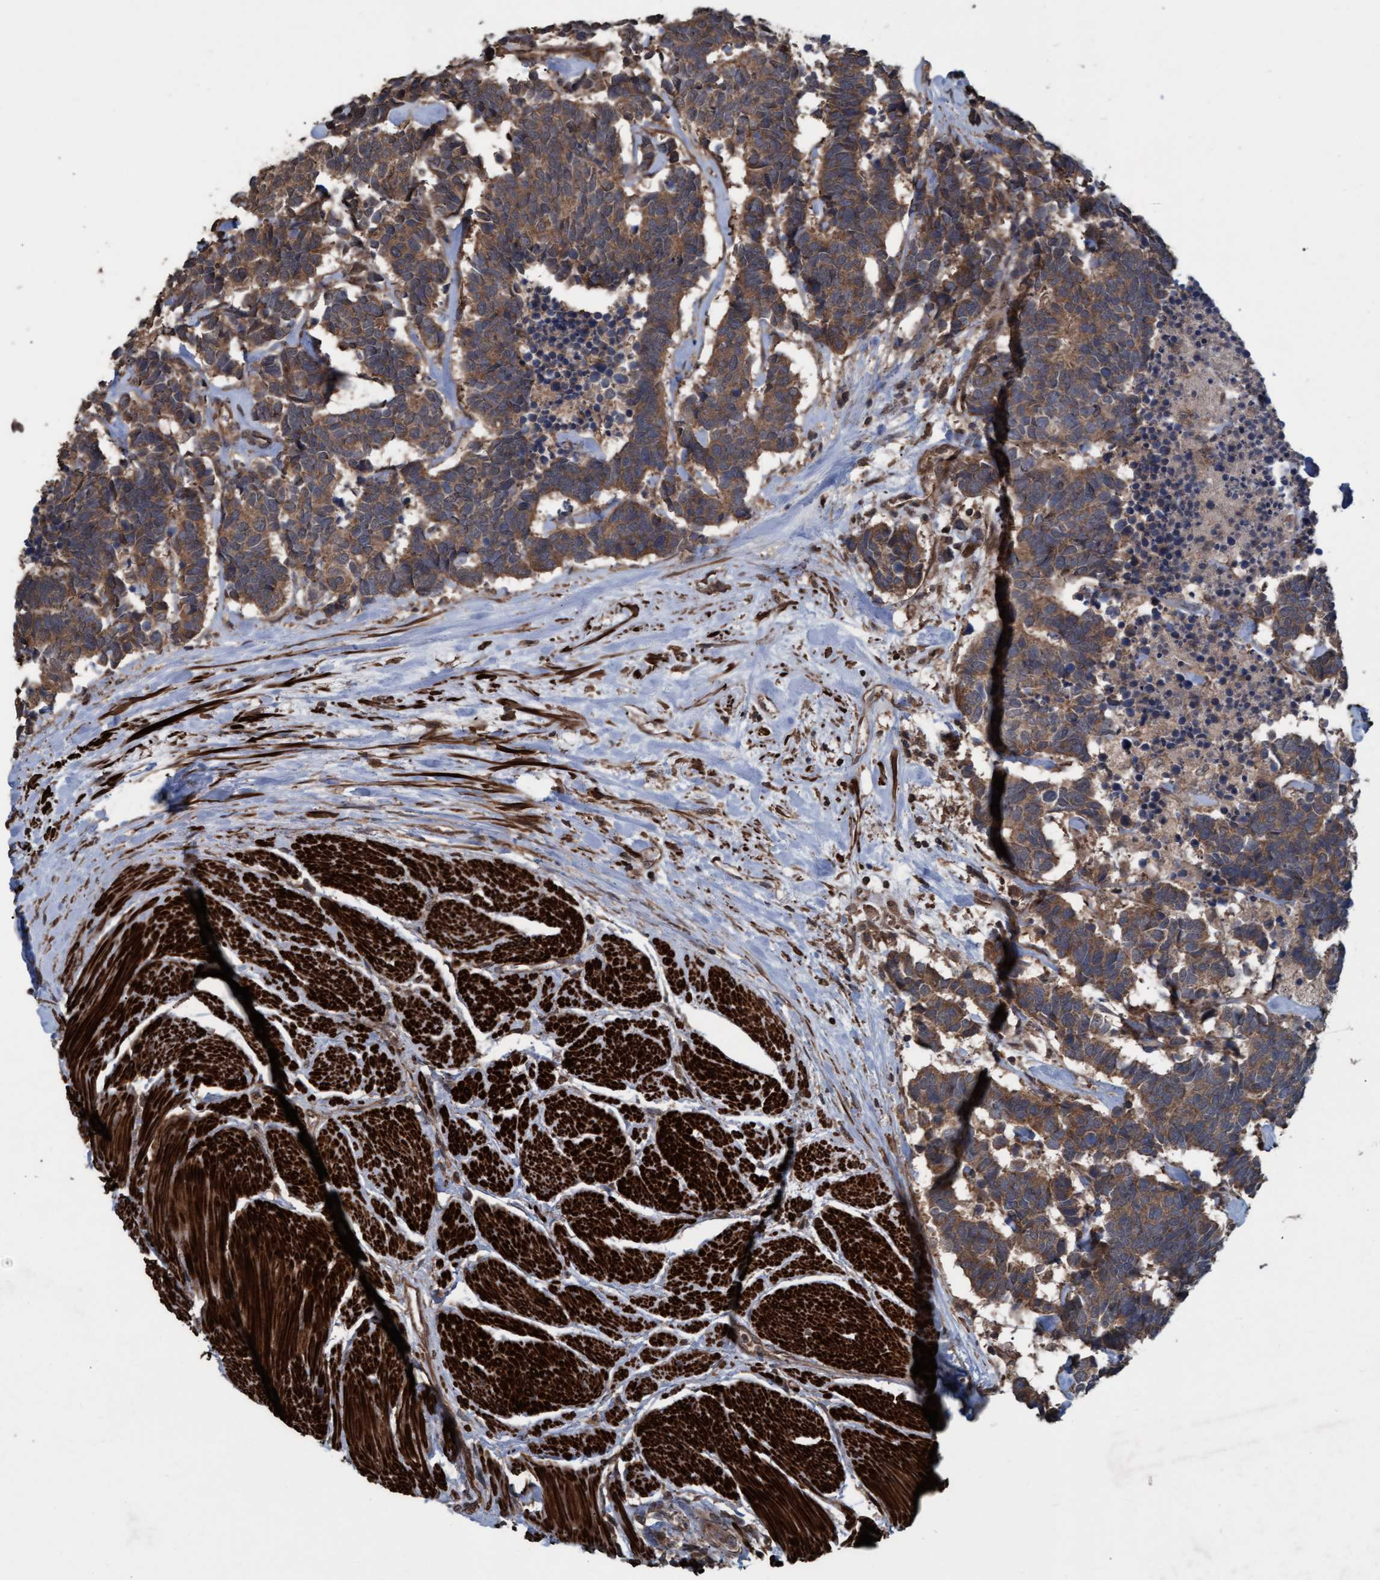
{"staining": {"intensity": "moderate", "quantity": ">75%", "location": "cytoplasmic/membranous"}, "tissue": "carcinoid", "cell_type": "Tumor cells", "image_type": "cancer", "snomed": [{"axis": "morphology", "description": "Carcinoma, NOS"}, {"axis": "morphology", "description": "Carcinoid, malignant, NOS"}, {"axis": "topography", "description": "Urinary bladder"}], "caption": "Brown immunohistochemical staining in human carcinoid displays moderate cytoplasmic/membranous positivity in approximately >75% of tumor cells.", "gene": "GGT6", "patient": {"sex": "male", "age": 57}}